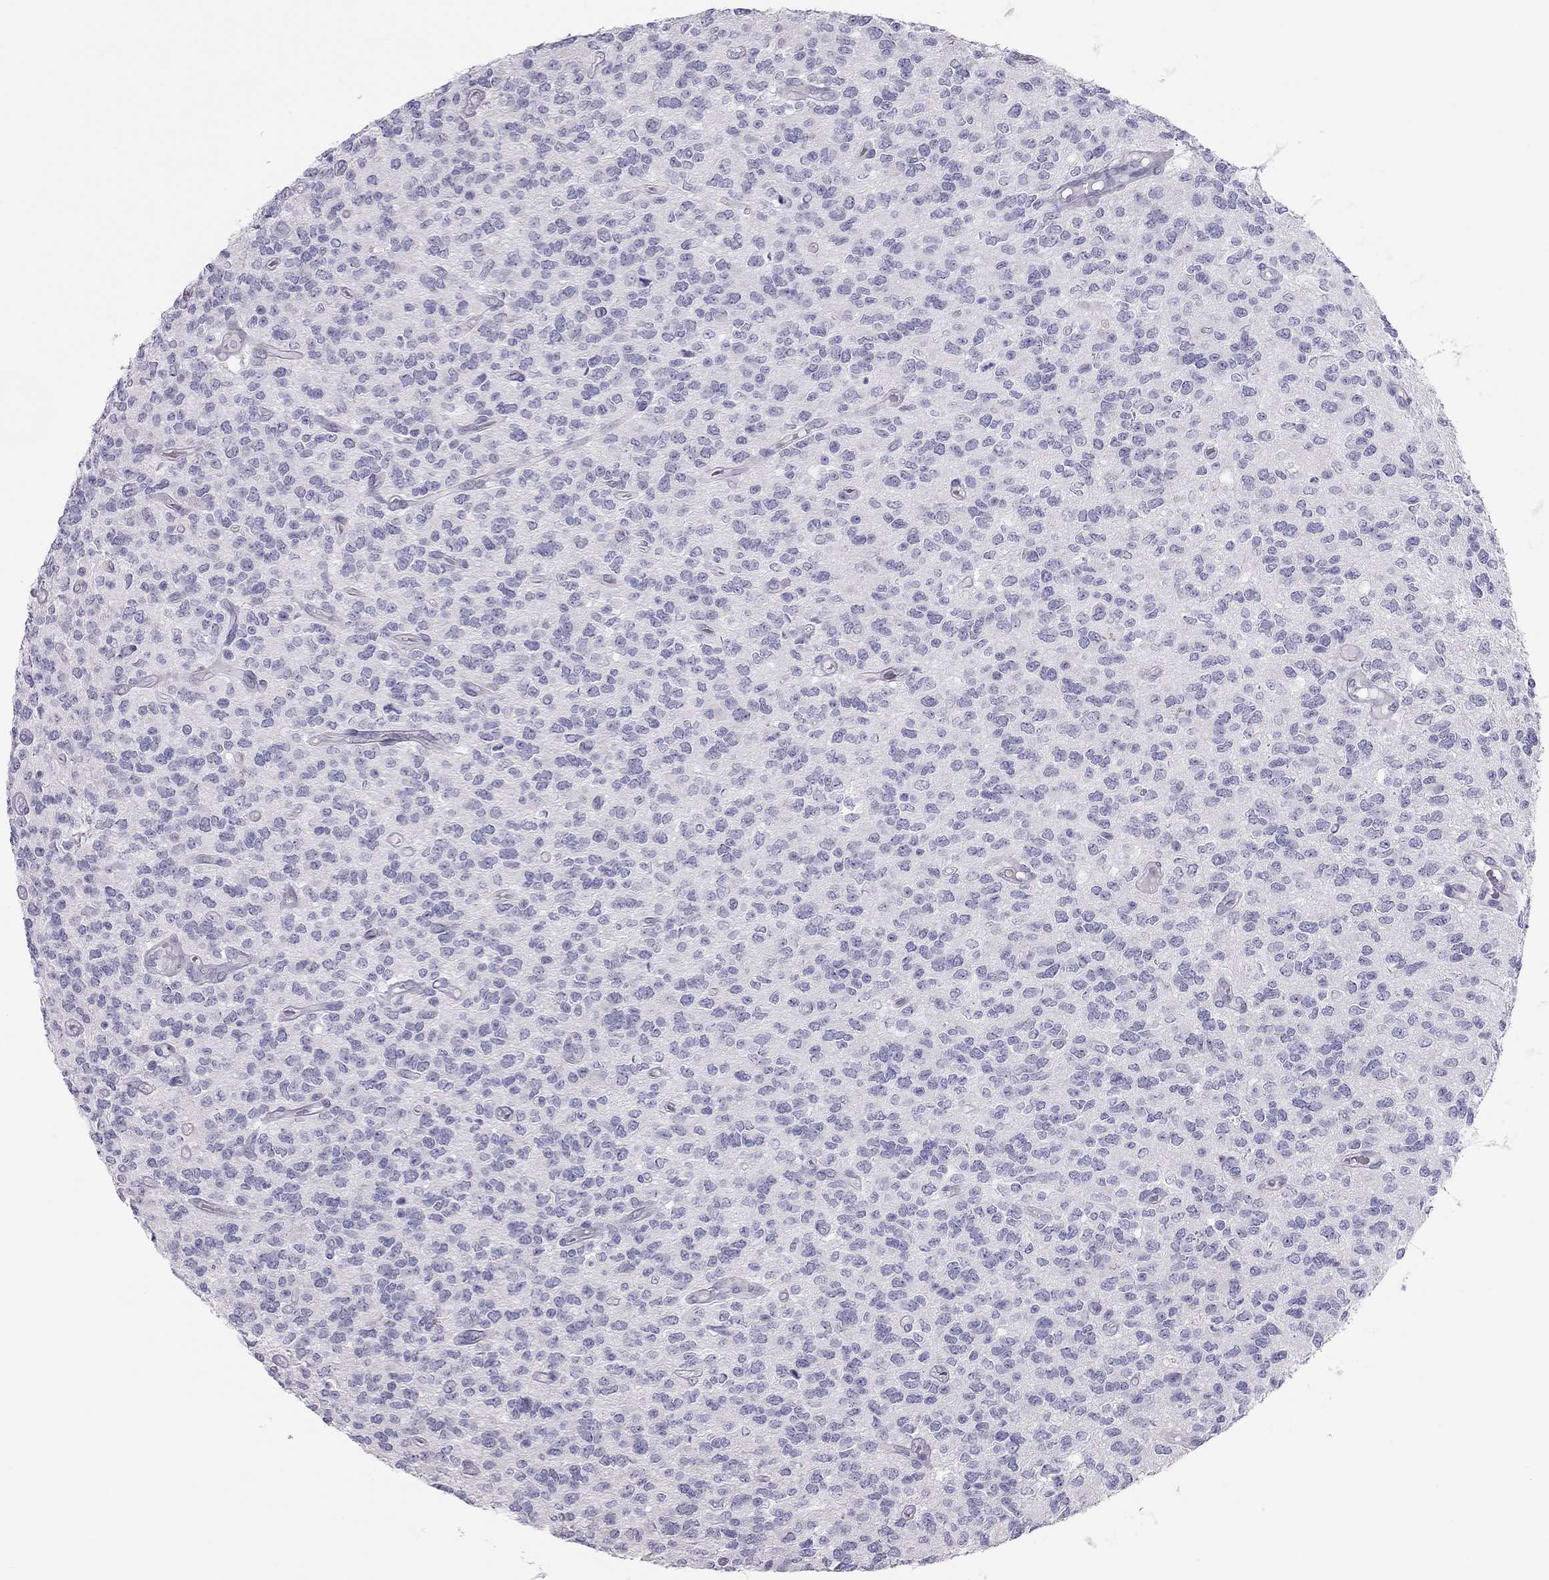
{"staining": {"intensity": "negative", "quantity": "none", "location": "none"}, "tissue": "glioma", "cell_type": "Tumor cells", "image_type": "cancer", "snomed": [{"axis": "morphology", "description": "Glioma, malignant, Low grade"}, {"axis": "topography", "description": "Brain"}], "caption": "The photomicrograph displays no significant expression in tumor cells of malignant low-grade glioma. (DAB (3,3'-diaminobenzidine) immunohistochemistry (IHC) with hematoxylin counter stain).", "gene": "SPATA12", "patient": {"sex": "female", "age": 45}}